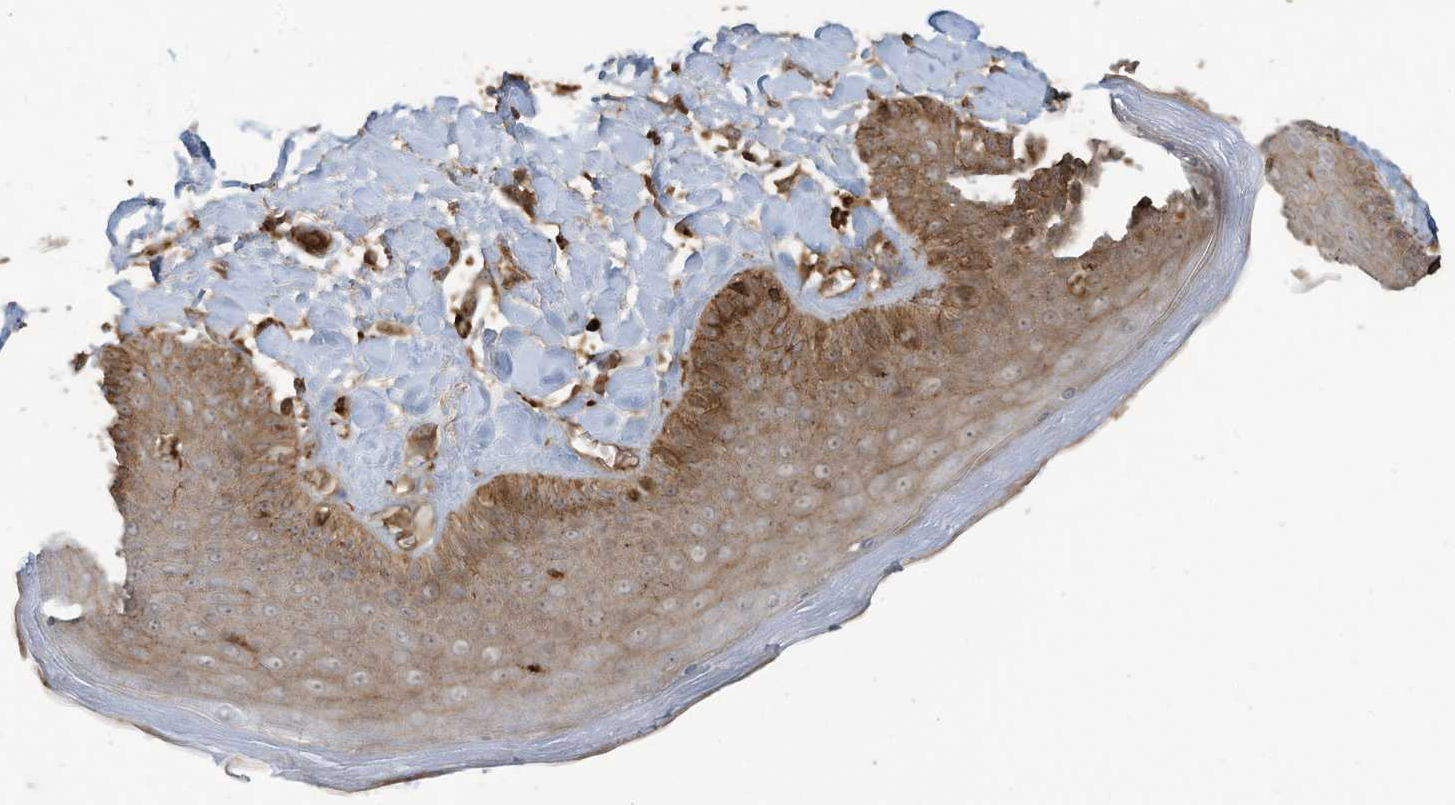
{"staining": {"intensity": "strong", "quantity": ">75%", "location": "cytoplasmic/membranous"}, "tissue": "skin", "cell_type": "Epidermal cells", "image_type": "normal", "snomed": [{"axis": "morphology", "description": "Normal tissue, NOS"}, {"axis": "topography", "description": "Anal"}], "caption": "The histopathology image reveals staining of normal skin, revealing strong cytoplasmic/membranous protein staining (brown color) within epidermal cells.", "gene": "DDIT4", "patient": {"sex": "male", "age": 69}}